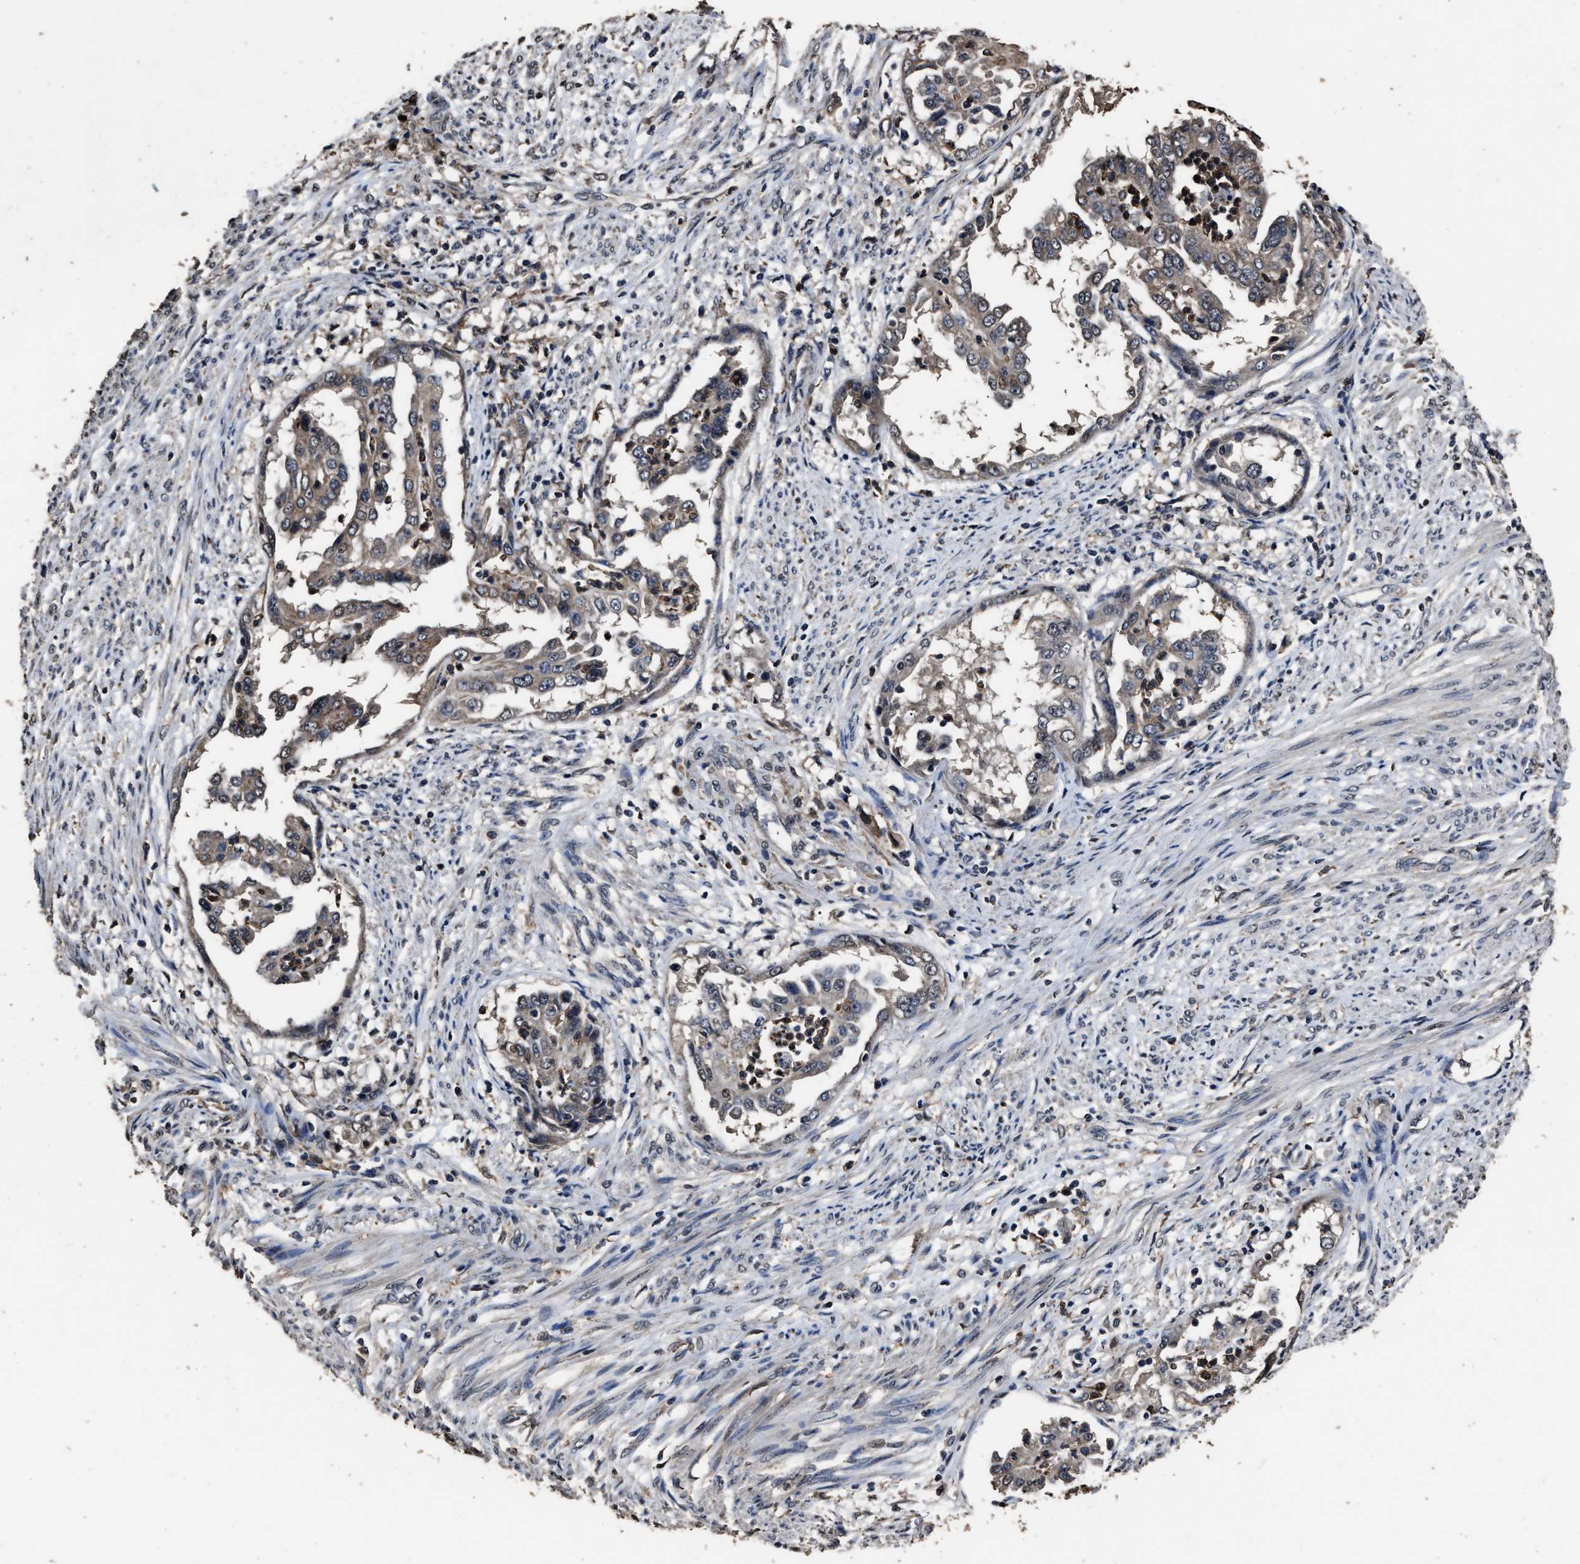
{"staining": {"intensity": "weak", "quantity": "25%-75%", "location": "cytoplasmic/membranous"}, "tissue": "endometrial cancer", "cell_type": "Tumor cells", "image_type": "cancer", "snomed": [{"axis": "morphology", "description": "Adenocarcinoma, NOS"}, {"axis": "topography", "description": "Endometrium"}], "caption": "There is low levels of weak cytoplasmic/membranous staining in tumor cells of adenocarcinoma (endometrial), as demonstrated by immunohistochemical staining (brown color).", "gene": "RSBN1L", "patient": {"sex": "female", "age": 85}}